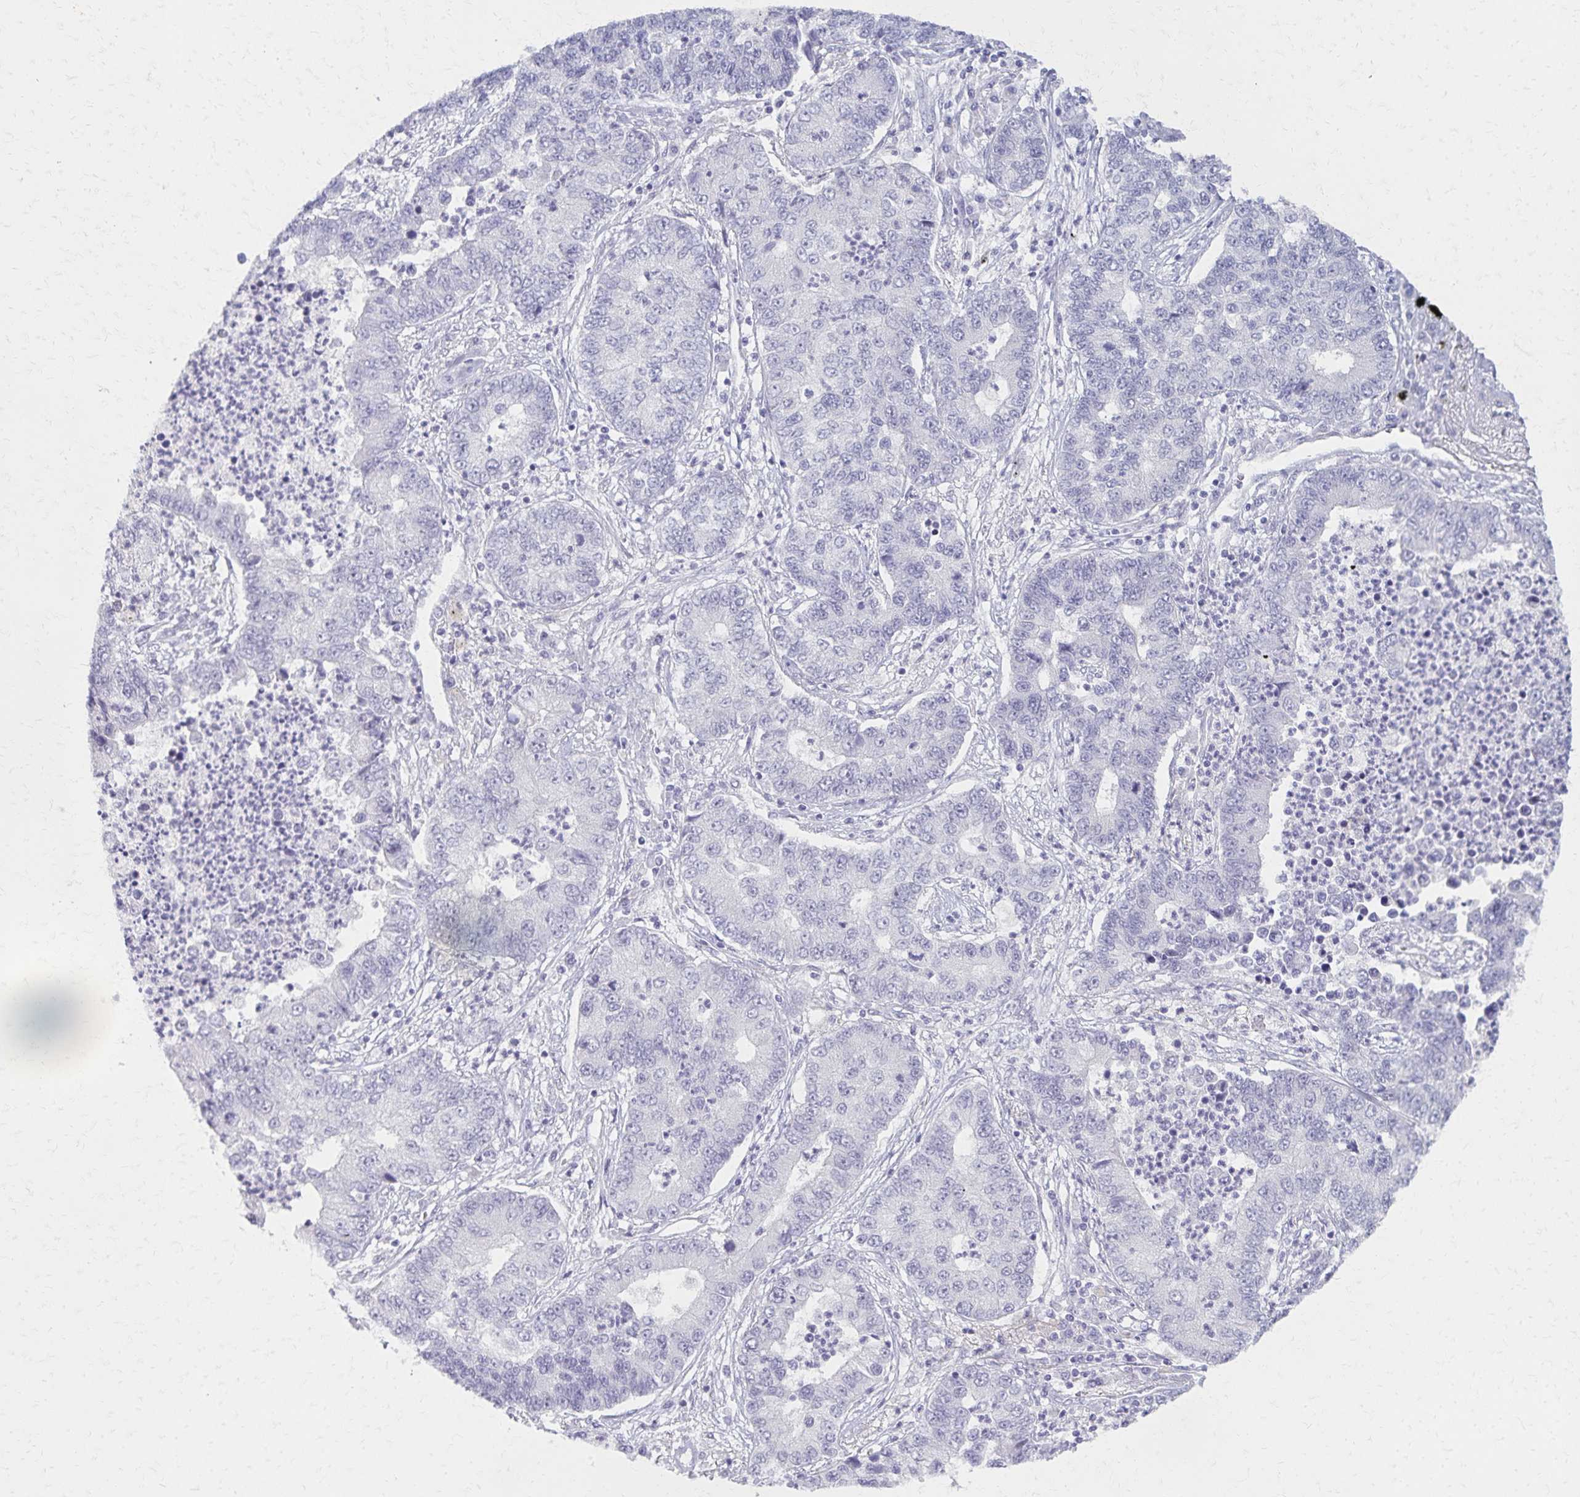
{"staining": {"intensity": "negative", "quantity": "none", "location": "none"}, "tissue": "lung cancer", "cell_type": "Tumor cells", "image_type": "cancer", "snomed": [{"axis": "morphology", "description": "Adenocarcinoma, NOS"}, {"axis": "topography", "description": "Lung"}], "caption": "DAB immunohistochemical staining of human lung adenocarcinoma demonstrates no significant positivity in tumor cells.", "gene": "MORC4", "patient": {"sex": "female", "age": 57}}